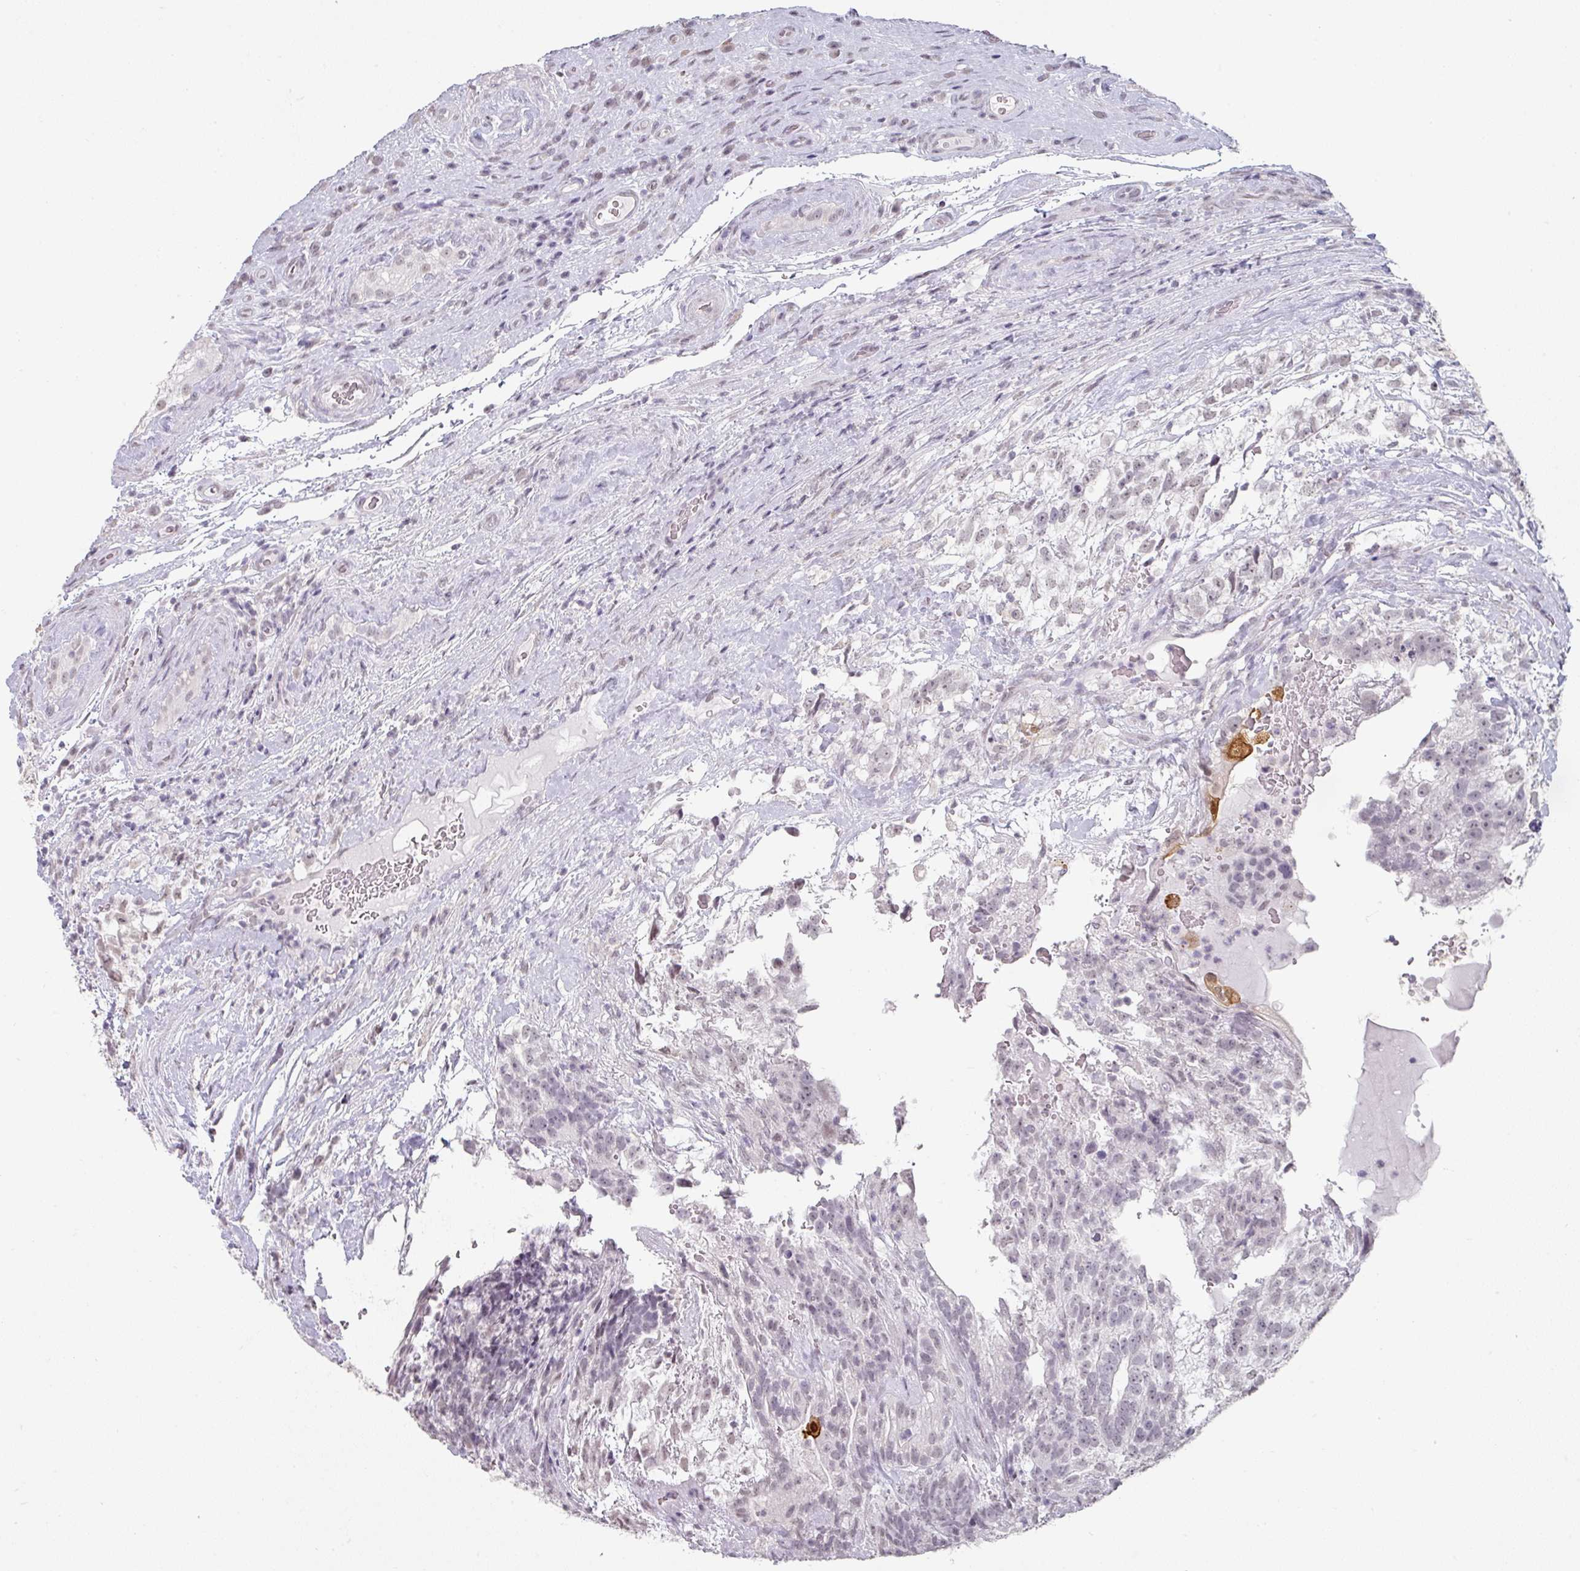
{"staining": {"intensity": "negative", "quantity": "none", "location": "none"}, "tissue": "testis cancer", "cell_type": "Tumor cells", "image_type": "cancer", "snomed": [{"axis": "morphology", "description": "Seminoma, NOS"}, {"axis": "morphology", "description": "Carcinoma, Embryonal, NOS"}, {"axis": "topography", "description": "Testis"}], "caption": "Tumor cells show no significant positivity in seminoma (testis).", "gene": "SPRR1A", "patient": {"sex": "male", "age": 41}}